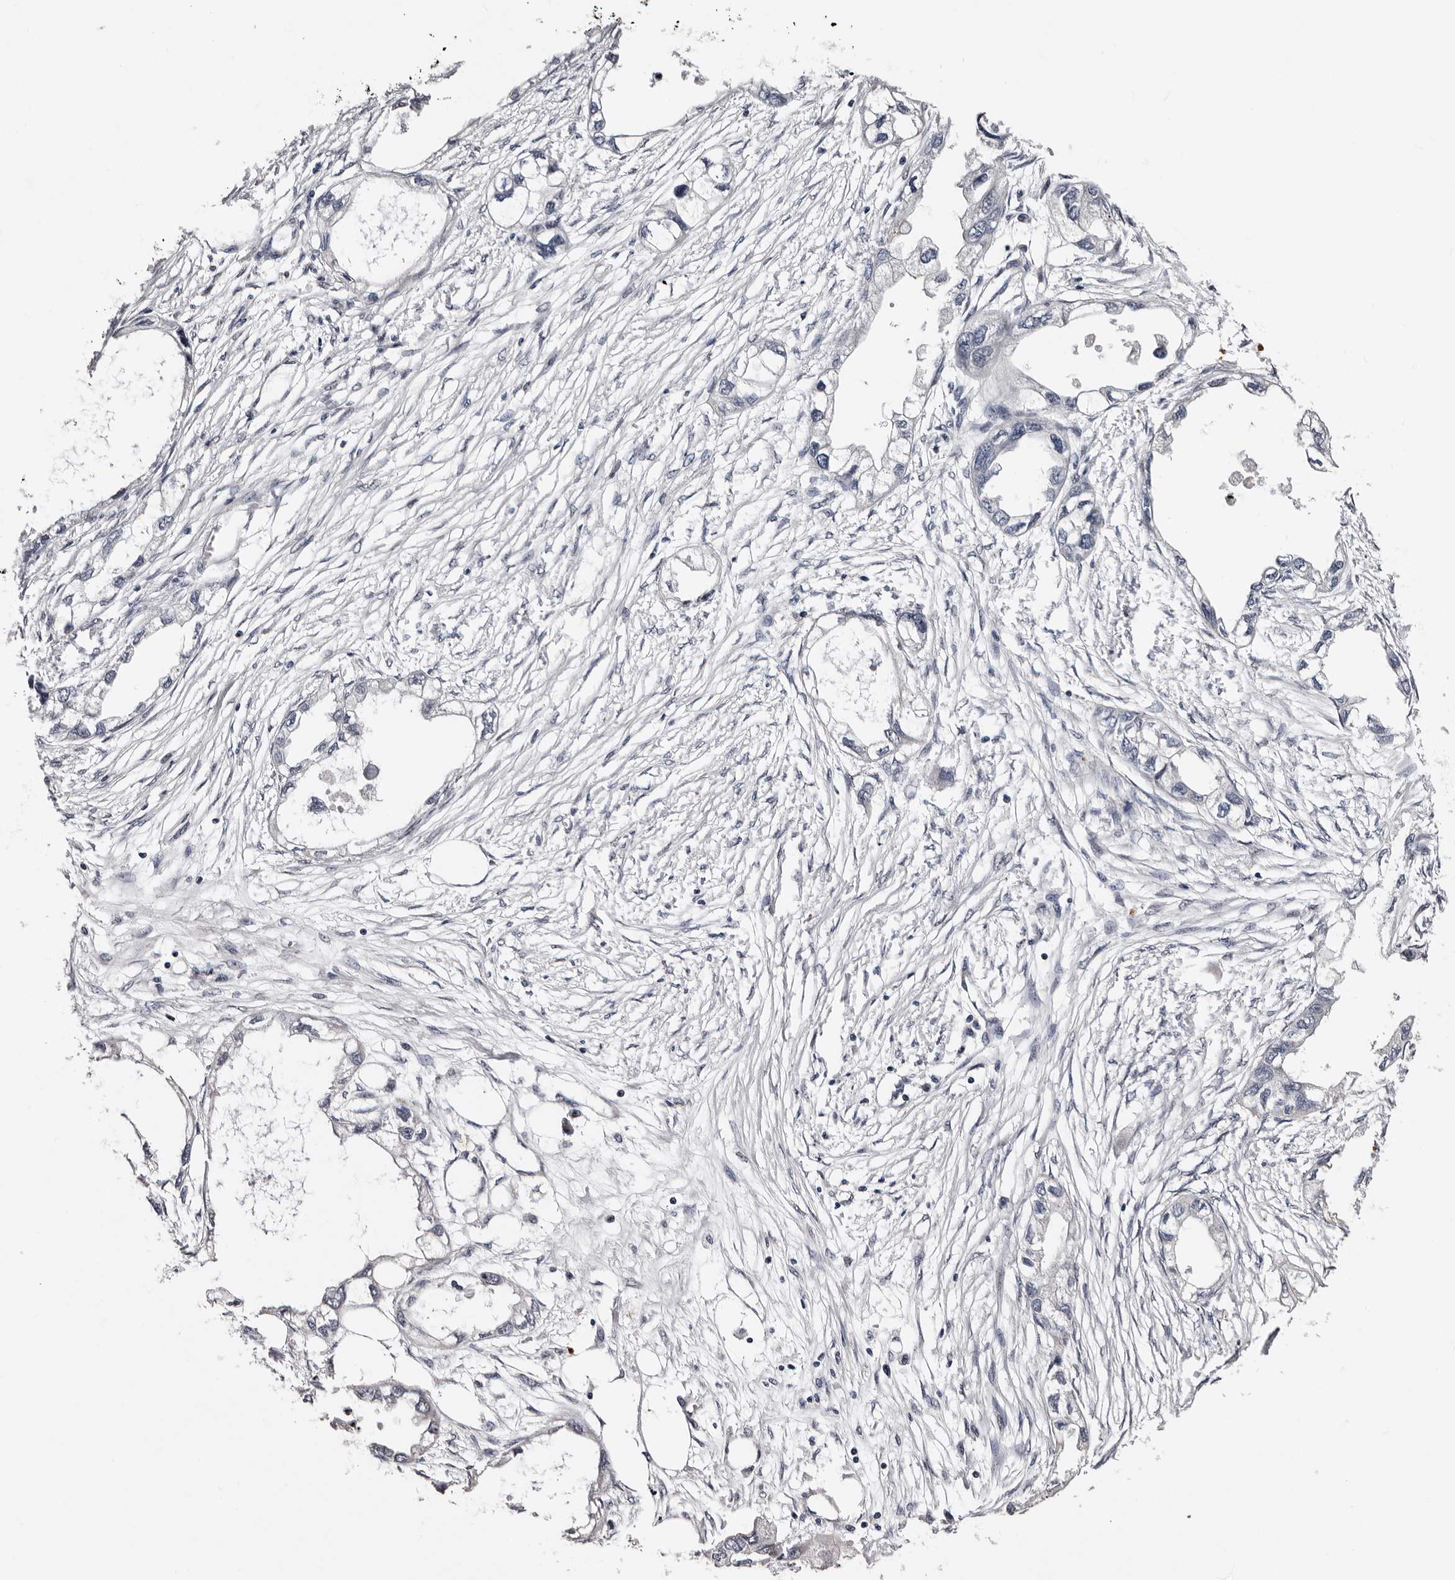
{"staining": {"intensity": "negative", "quantity": "none", "location": "none"}, "tissue": "endometrial cancer", "cell_type": "Tumor cells", "image_type": "cancer", "snomed": [{"axis": "morphology", "description": "Adenocarcinoma, NOS"}, {"axis": "morphology", "description": "Adenocarcinoma, metastatic, NOS"}, {"axis": "topography", "description": "Adipose tissue"}, {"axis": "topography", "description": "Endometrium"}], "caption": "DAB immunohistochemical staining of adenocarcinoma (endometrial) reveals no significant expression in tumor cells. The staining was performed using DAB to visualize the protein expression in brown, while the nuclei were stained in blue with hematoxylin (Magnification: 20x).", "gene": "GLRX3", "patient": {"sex": "female", "age": 67}}